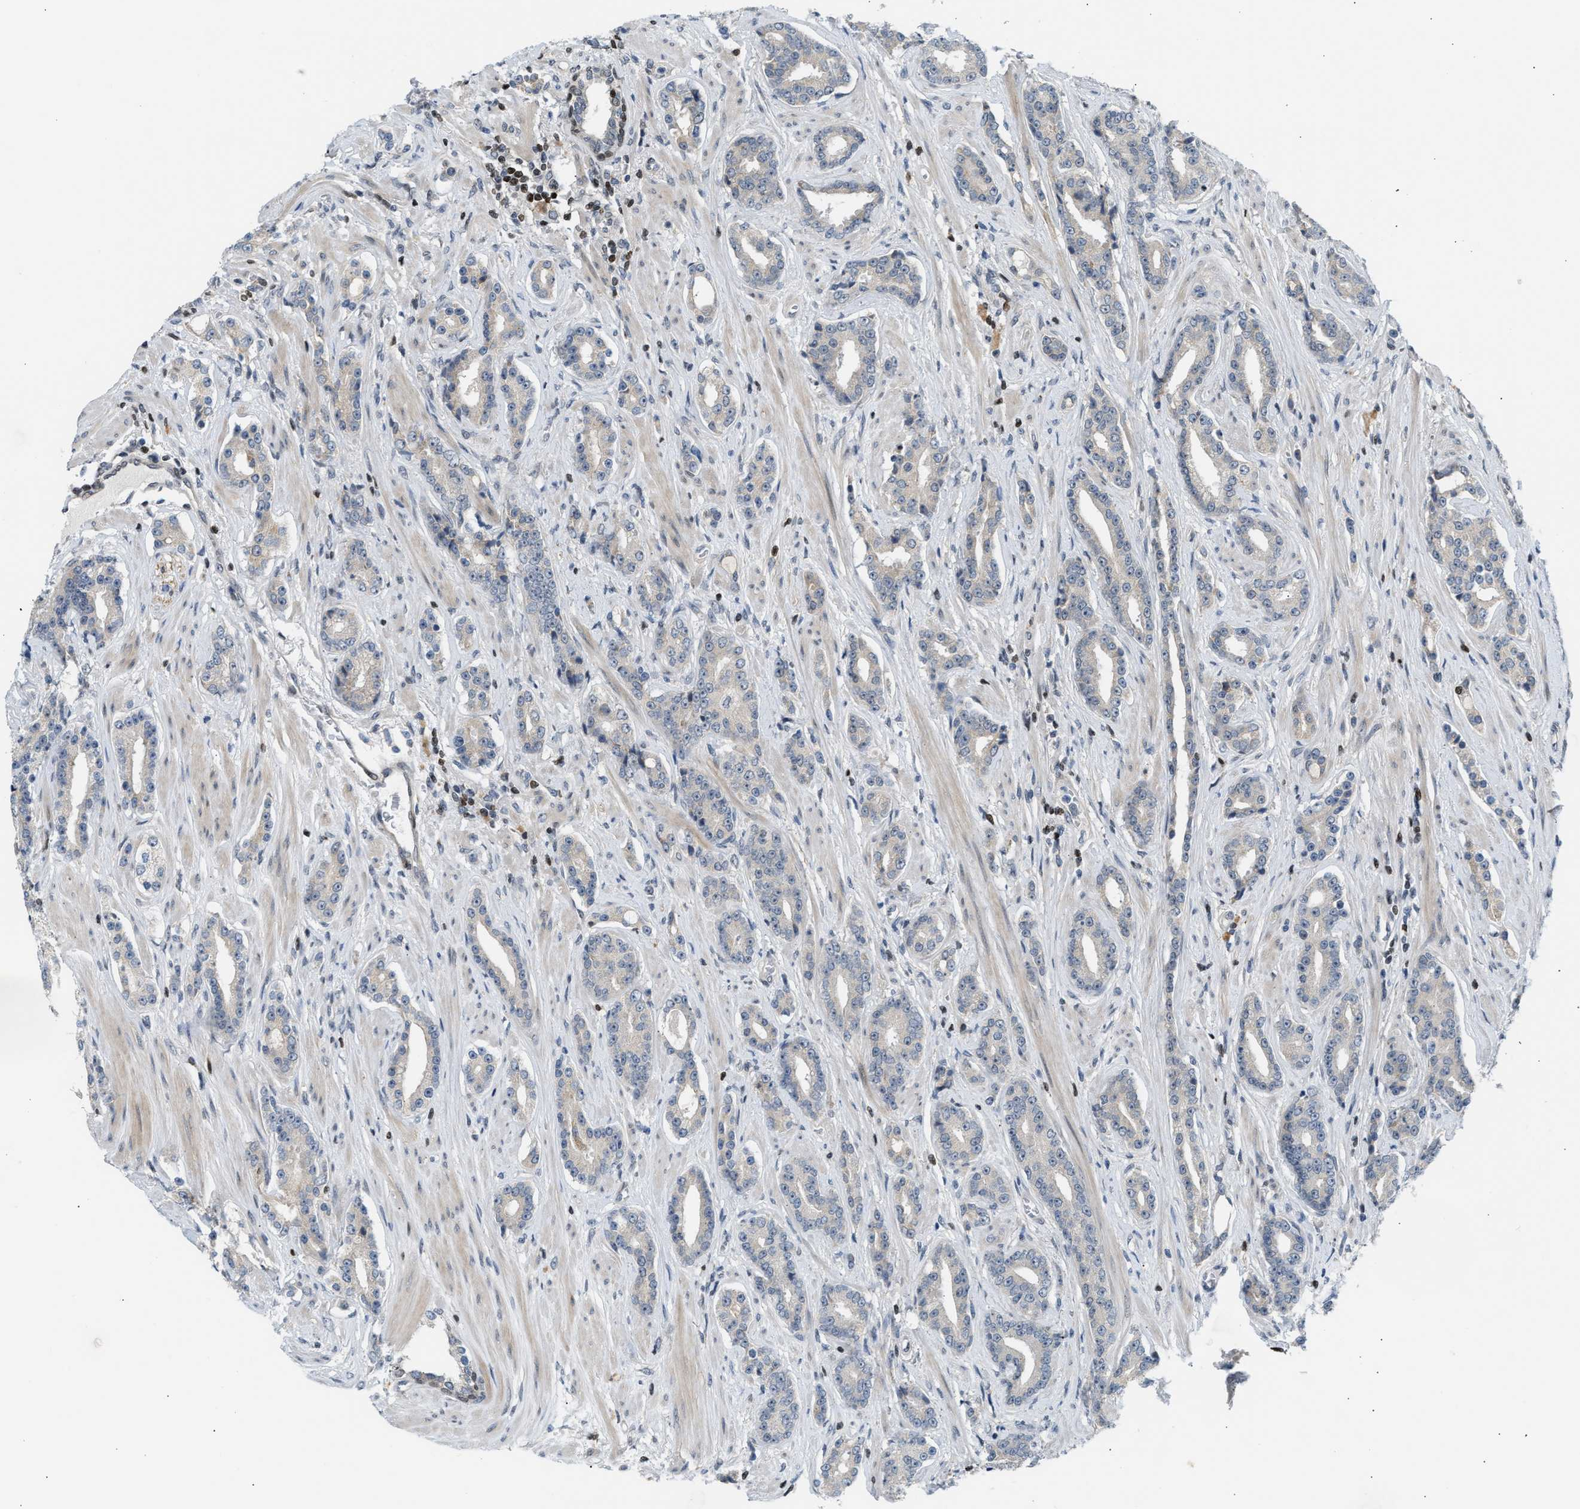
{"staining": {"intensity": "negative", "quantity": "none", "location": "none"}, "tissue": "prostate cancer", "cell_type": "Tumor cells", "image_type": "cancer", "snomed": [{"axis": "morphology", "description": "Adenocarcinoma, High grade"}, {"axis": "topography", "description": "Prostate"}], "caption": "Tumor cells are negative for protein expression in human high-grade adenocarcinoma (prostate).", "gene": "NPS", "patient": {"sex": "male", "age": 71}}